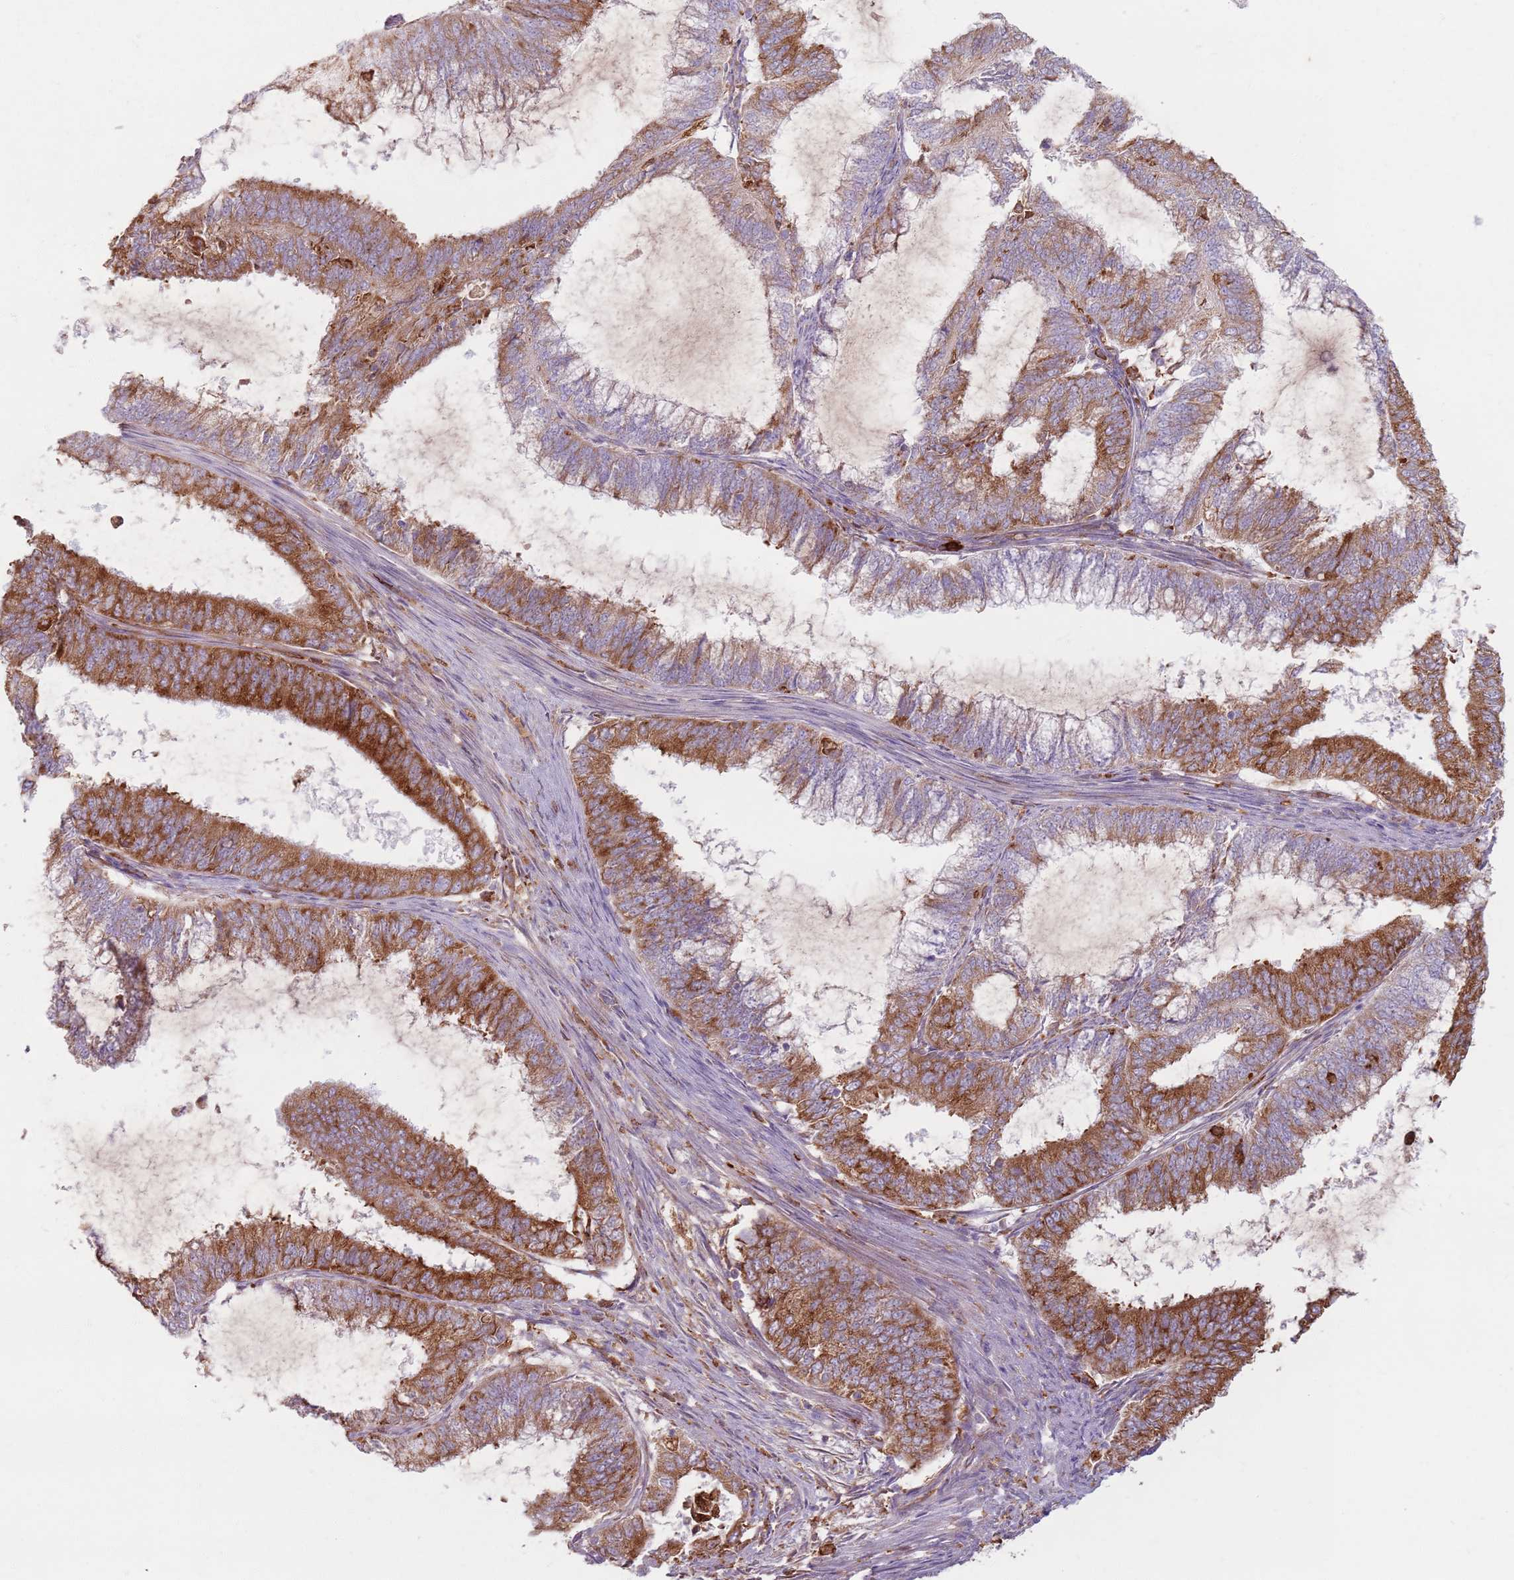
{"staining": {"intensity": "strong", "quantity": ">75%", "location": "cytoplasmic/membranous"}, "tissue": "endometrial cancer", "cell_type": "Tumor cells", "image_type": "cancer", "snomed": [{"axis": "morphology", "description": "Adenocarcinoma, NOS"}, {"axis": "topography", "description": "Endometrium"}], "caption": "This micrograph exhibits IHC staining of human adenocarcinoma (endometrial), with high strong cytoplasmic/membranous staining in about >75% of tumor cells.", "gene": "COLGALT1", "patient": {"sex": "female", "age": 51}}